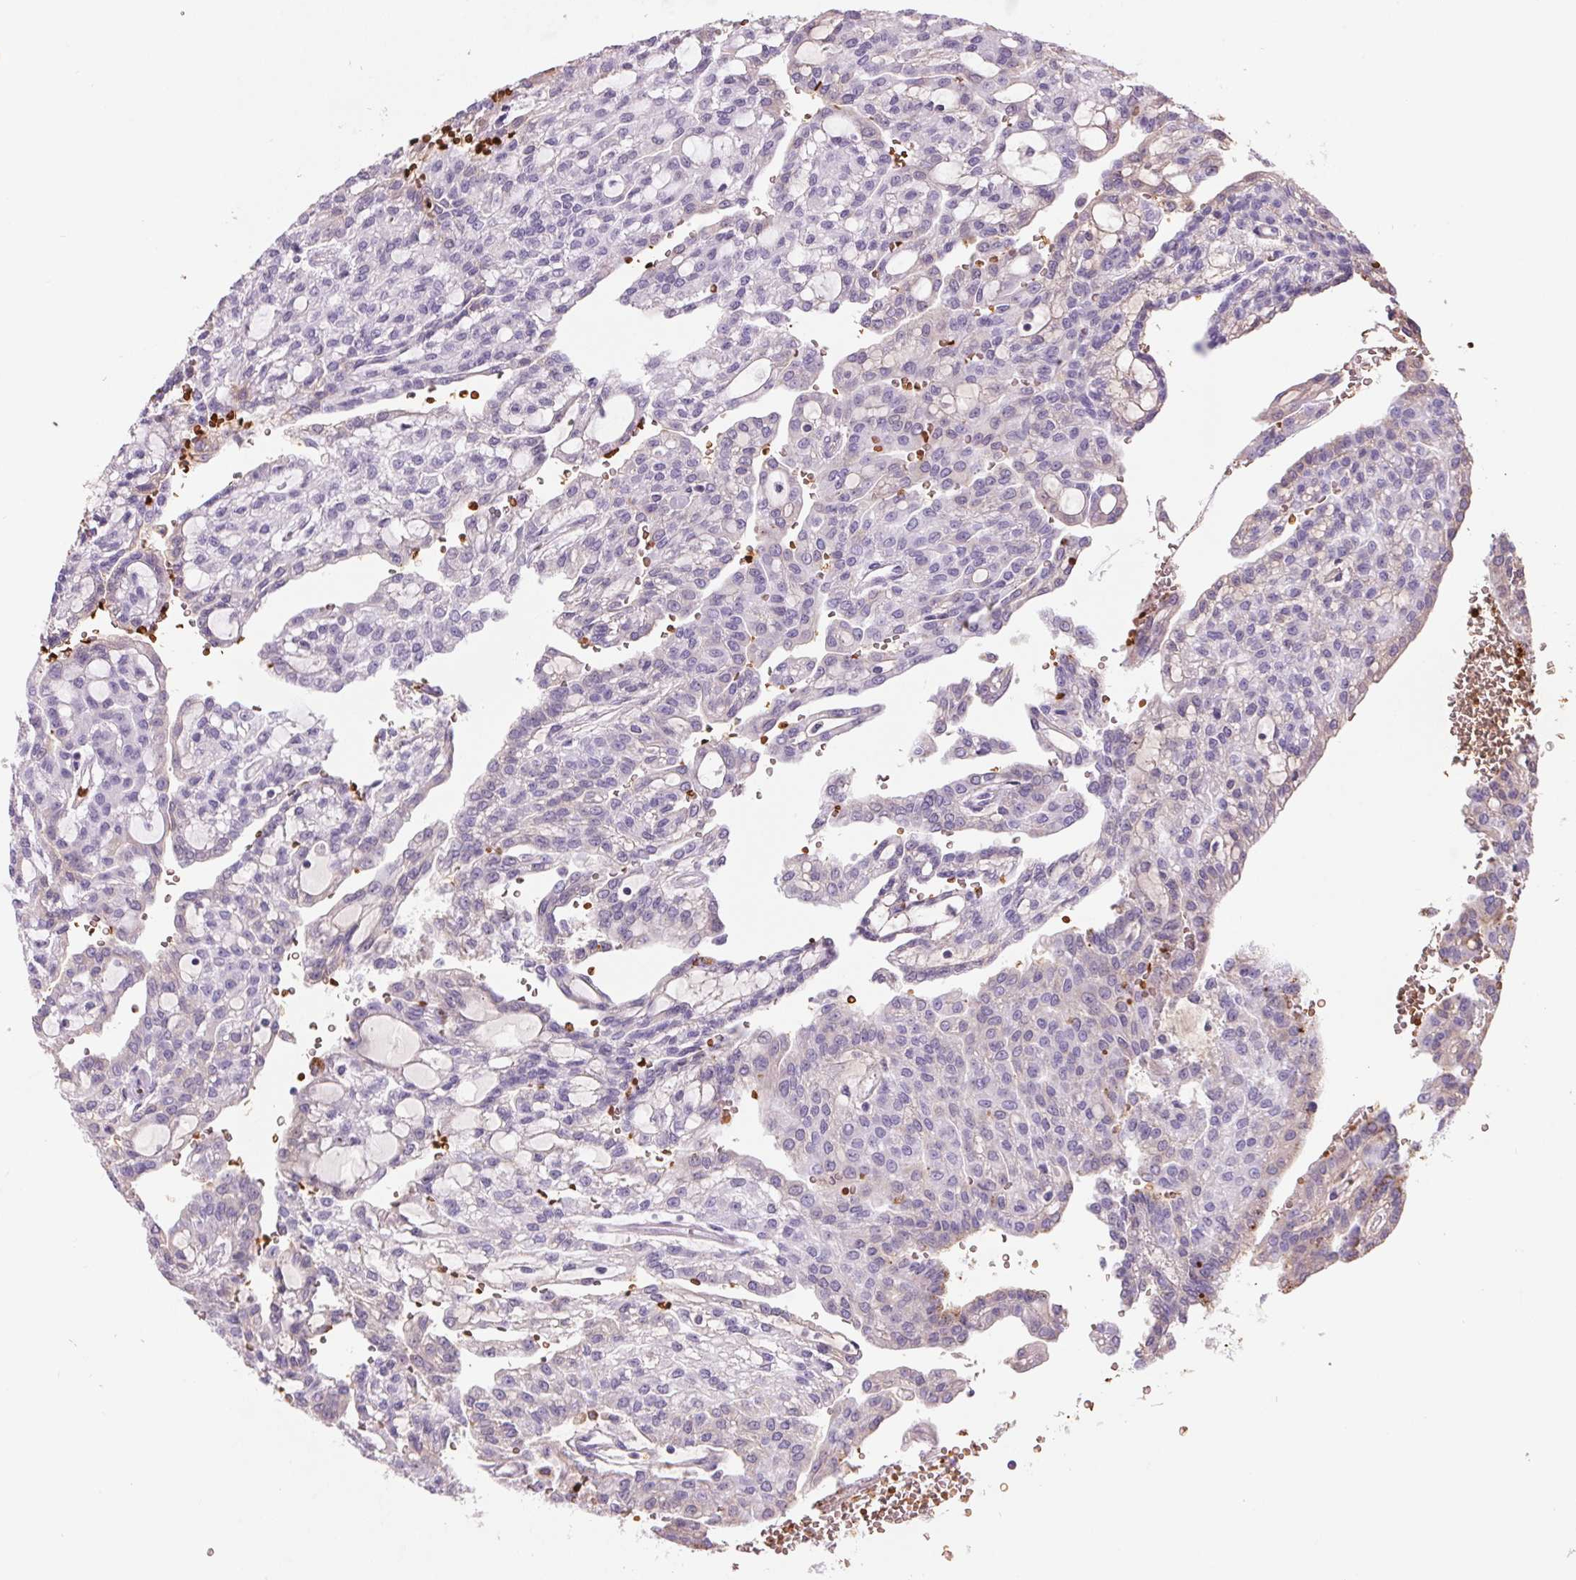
{"staining": {"intensity": "negative", "quantity": "none", "location": "none"}, "tissue": "renal cancer", "cell_type": "Tumor cells", "image_type": "cancer", "snomed": [{"axis": "morphology", "description": "Adenocarcinoma, NOS"}, {"axis": "topography", "description": "Kidney"}], "caption": "High magnification brightfield microscopy of renal adenocarcinoma stained with DAB (3,3'-diaminobenzidine) (brown) and counterstained with hematoxylin (blue): tumor cells show no significant positivity. (DAB (3,3'-diaminobenzidine) IHC with hematoxylin counter stain).", "gene": "HBQ1", "patient": {"sex": "male", "age": 63}}